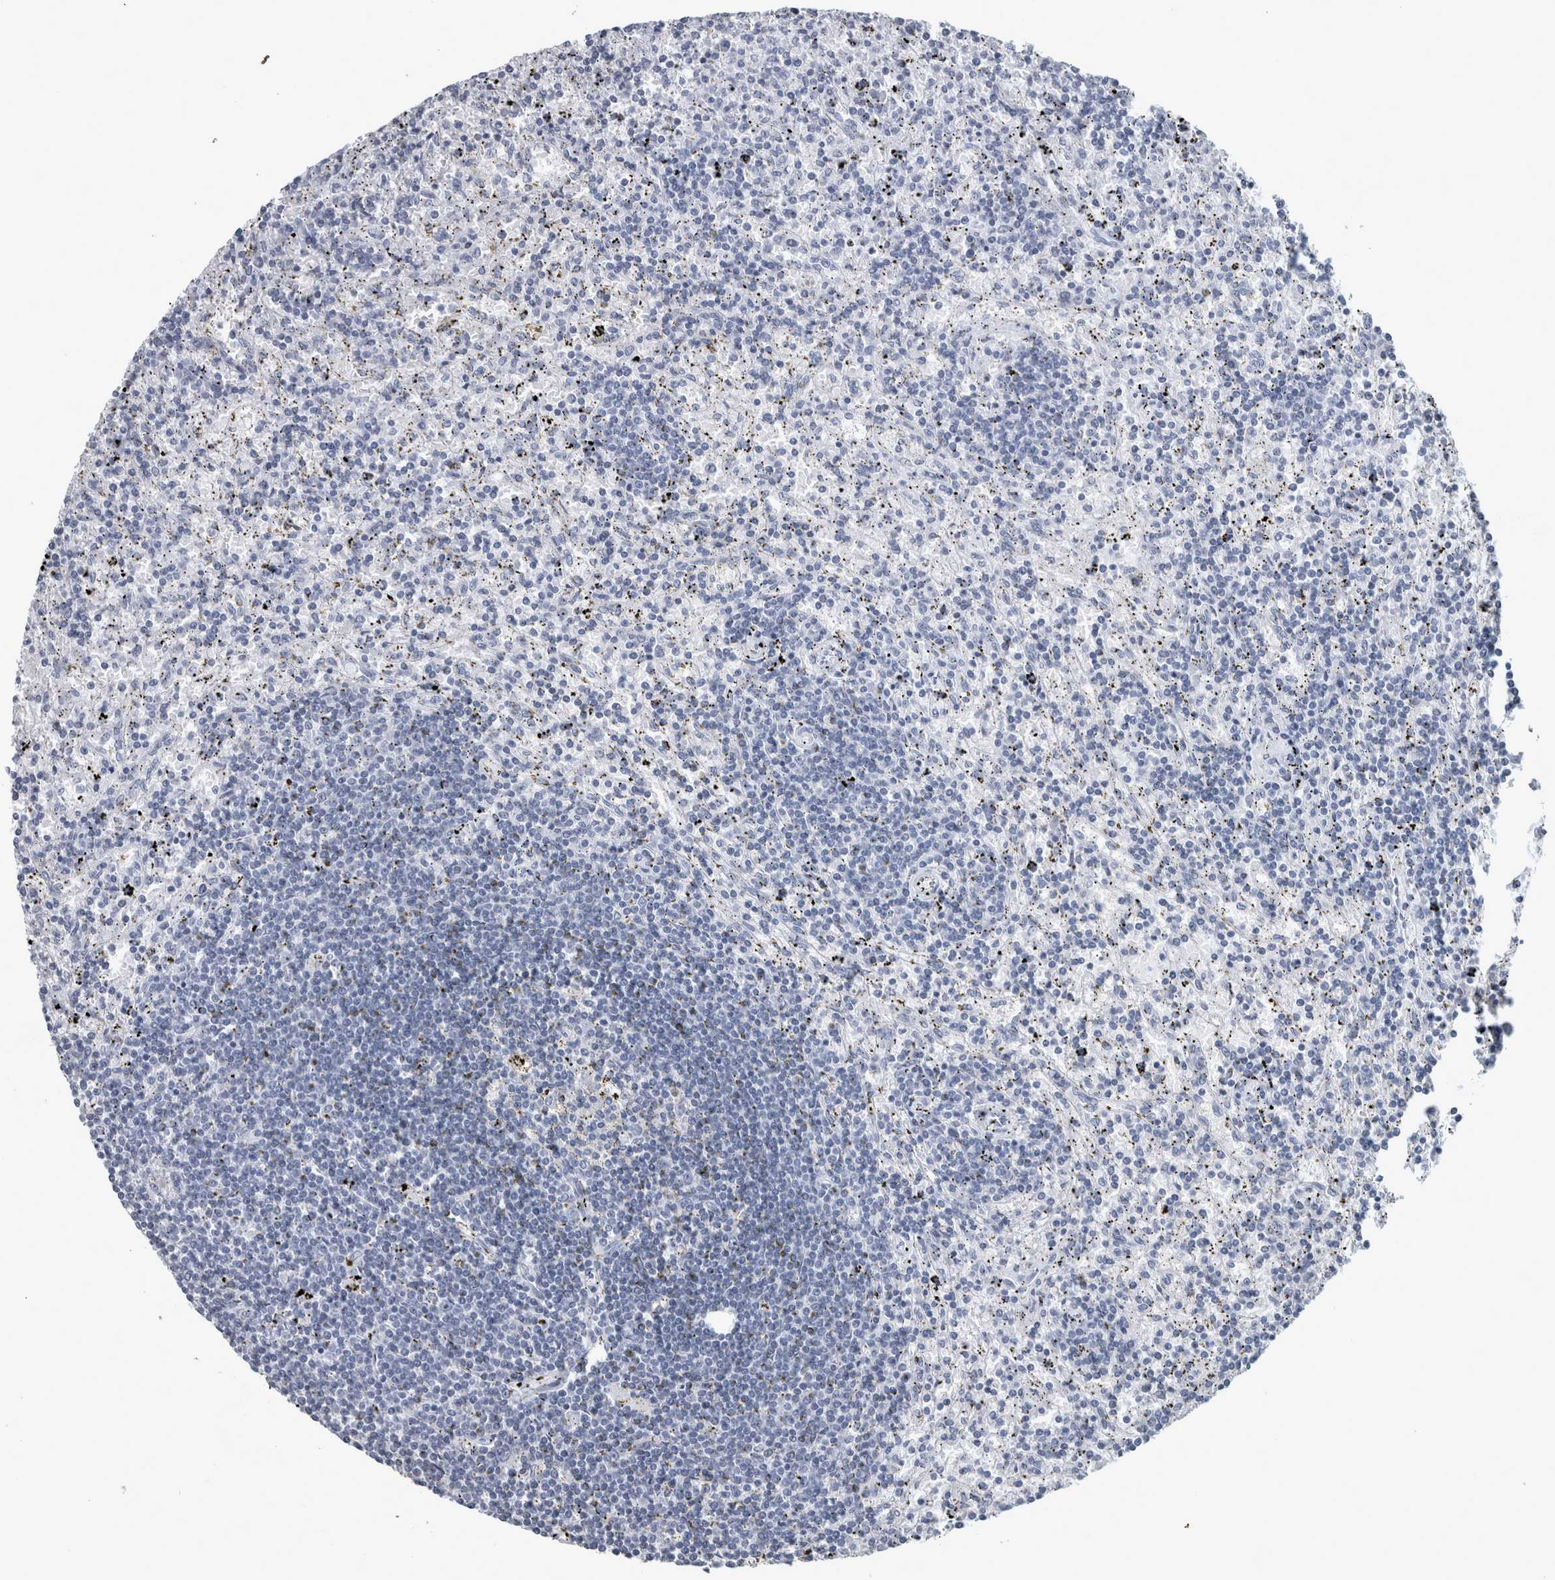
{"staining": {"intensity": "negative", "quantity": "none", "location": "none"}, "tissue": "lymphoma", "cell_type": "Tumor cells", "image_type": "cancer", "snomed": [{"axis": "morphology", "description": "Malignant lymphoma, non-Hodgkin's type, Low grade"}, {"axis": "topography", "description": "Spleen"}], "caption": "High magnification brightfield microscopy of malignant lymphoma, non-Hodgkin's type (low-grade) stained with DAB (3,3'-diaminobenzidine) (brown) and counterstained with hematoxylin (blue): tumor cells show no significant positivity.", "gene": "DSG2", "patient": {"sex": "male", "age": 76}}